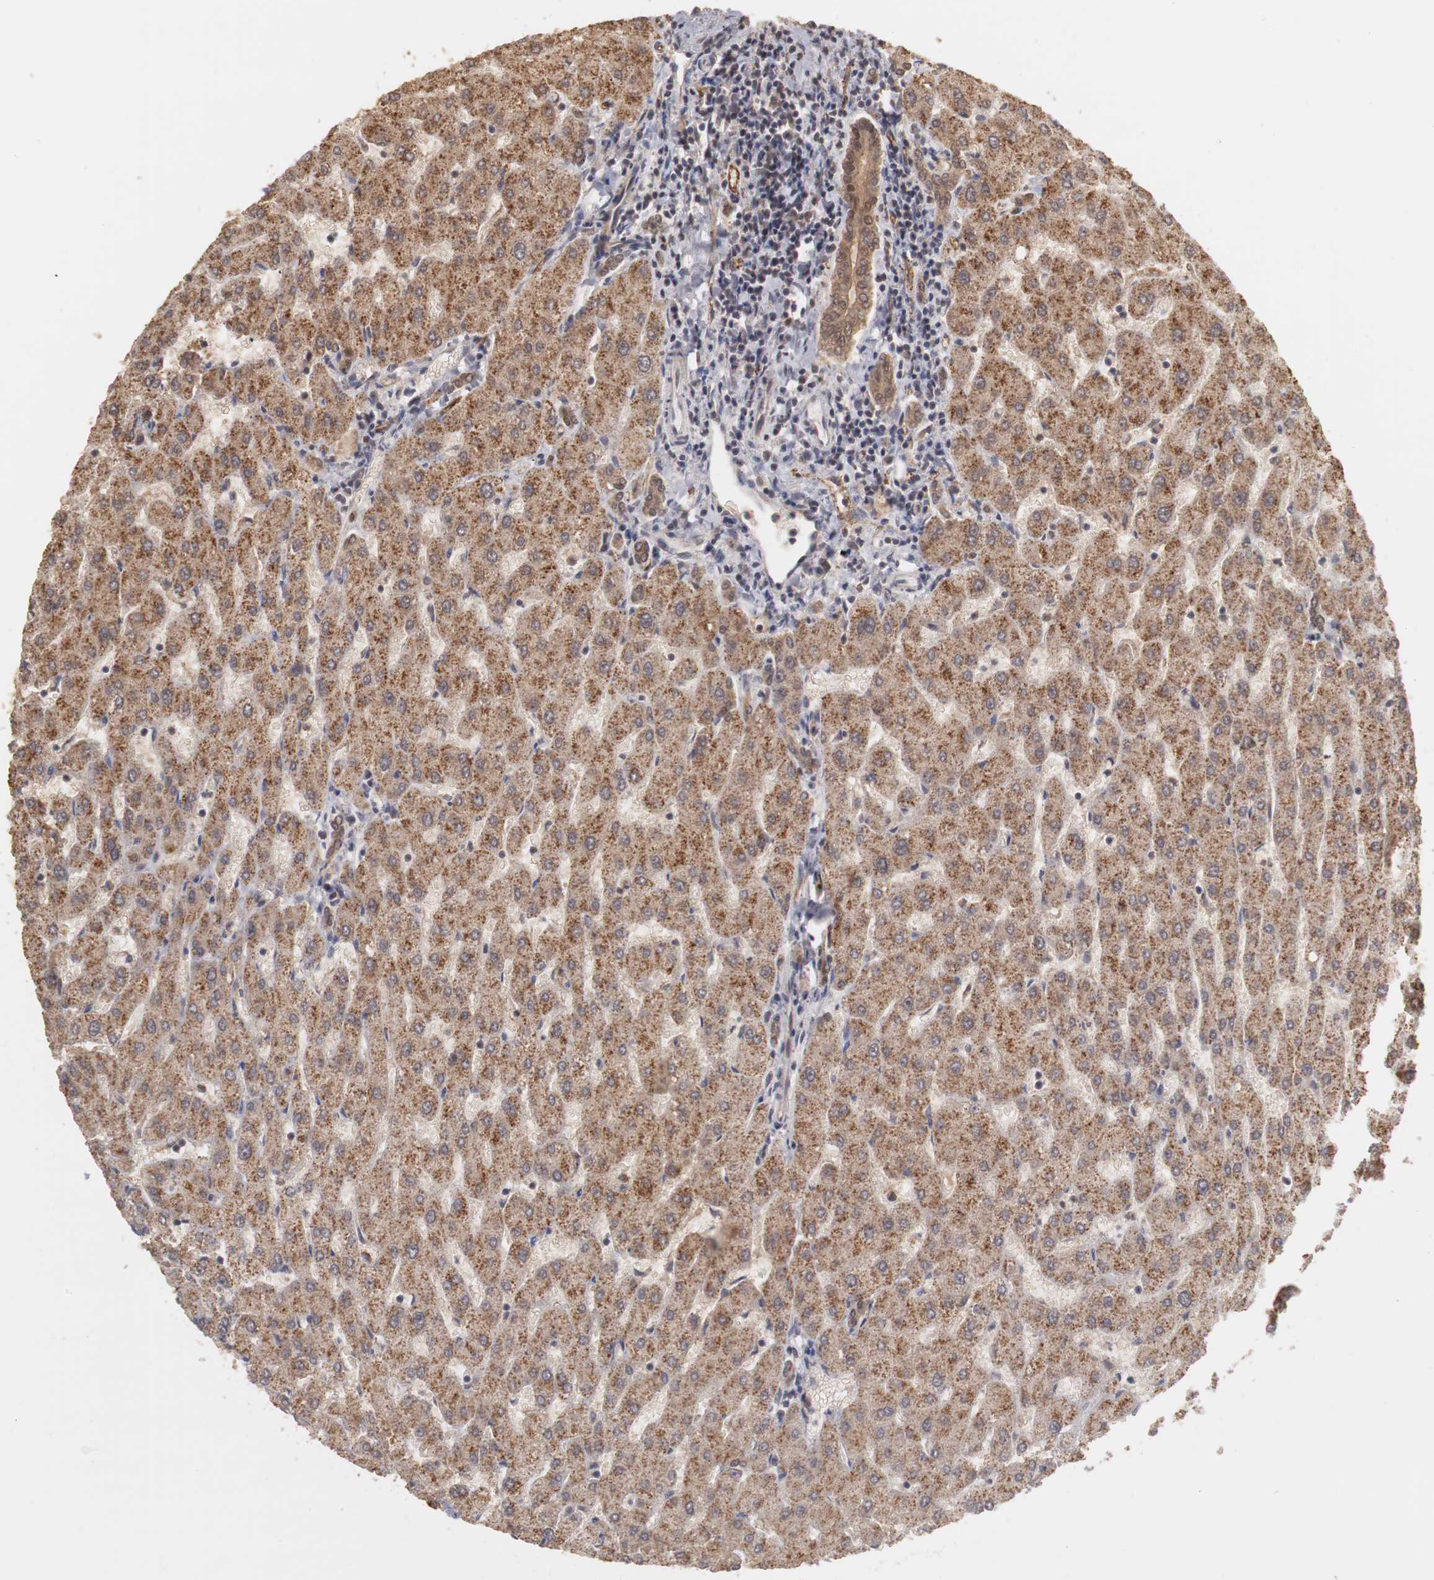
{"staining": {"intensity": "weak", "quantity": ">75%", "location": "cytoplasmic/membranous,nuclear"}, "tissue": "liver", "cell_type": "Cholangiocytes", "image_type": "normal", "snomed": [{"axis": "morphology", "description": "Normal tissue, NOS"}, {"axis": "topography", "description": "Liver"}], "caption": "The image exhibits staining of normal liver, revealing weak cytoplasmic/membranous,nuclear protein staining (brown color) within cholangiocytes. The staining was performed using DAB, with brown indicating positive protein expression. Nuclei are stained blue with hematoxylin.", "gene": "PLEKHA1", "patient": {"sex": "male", "age": 67}}